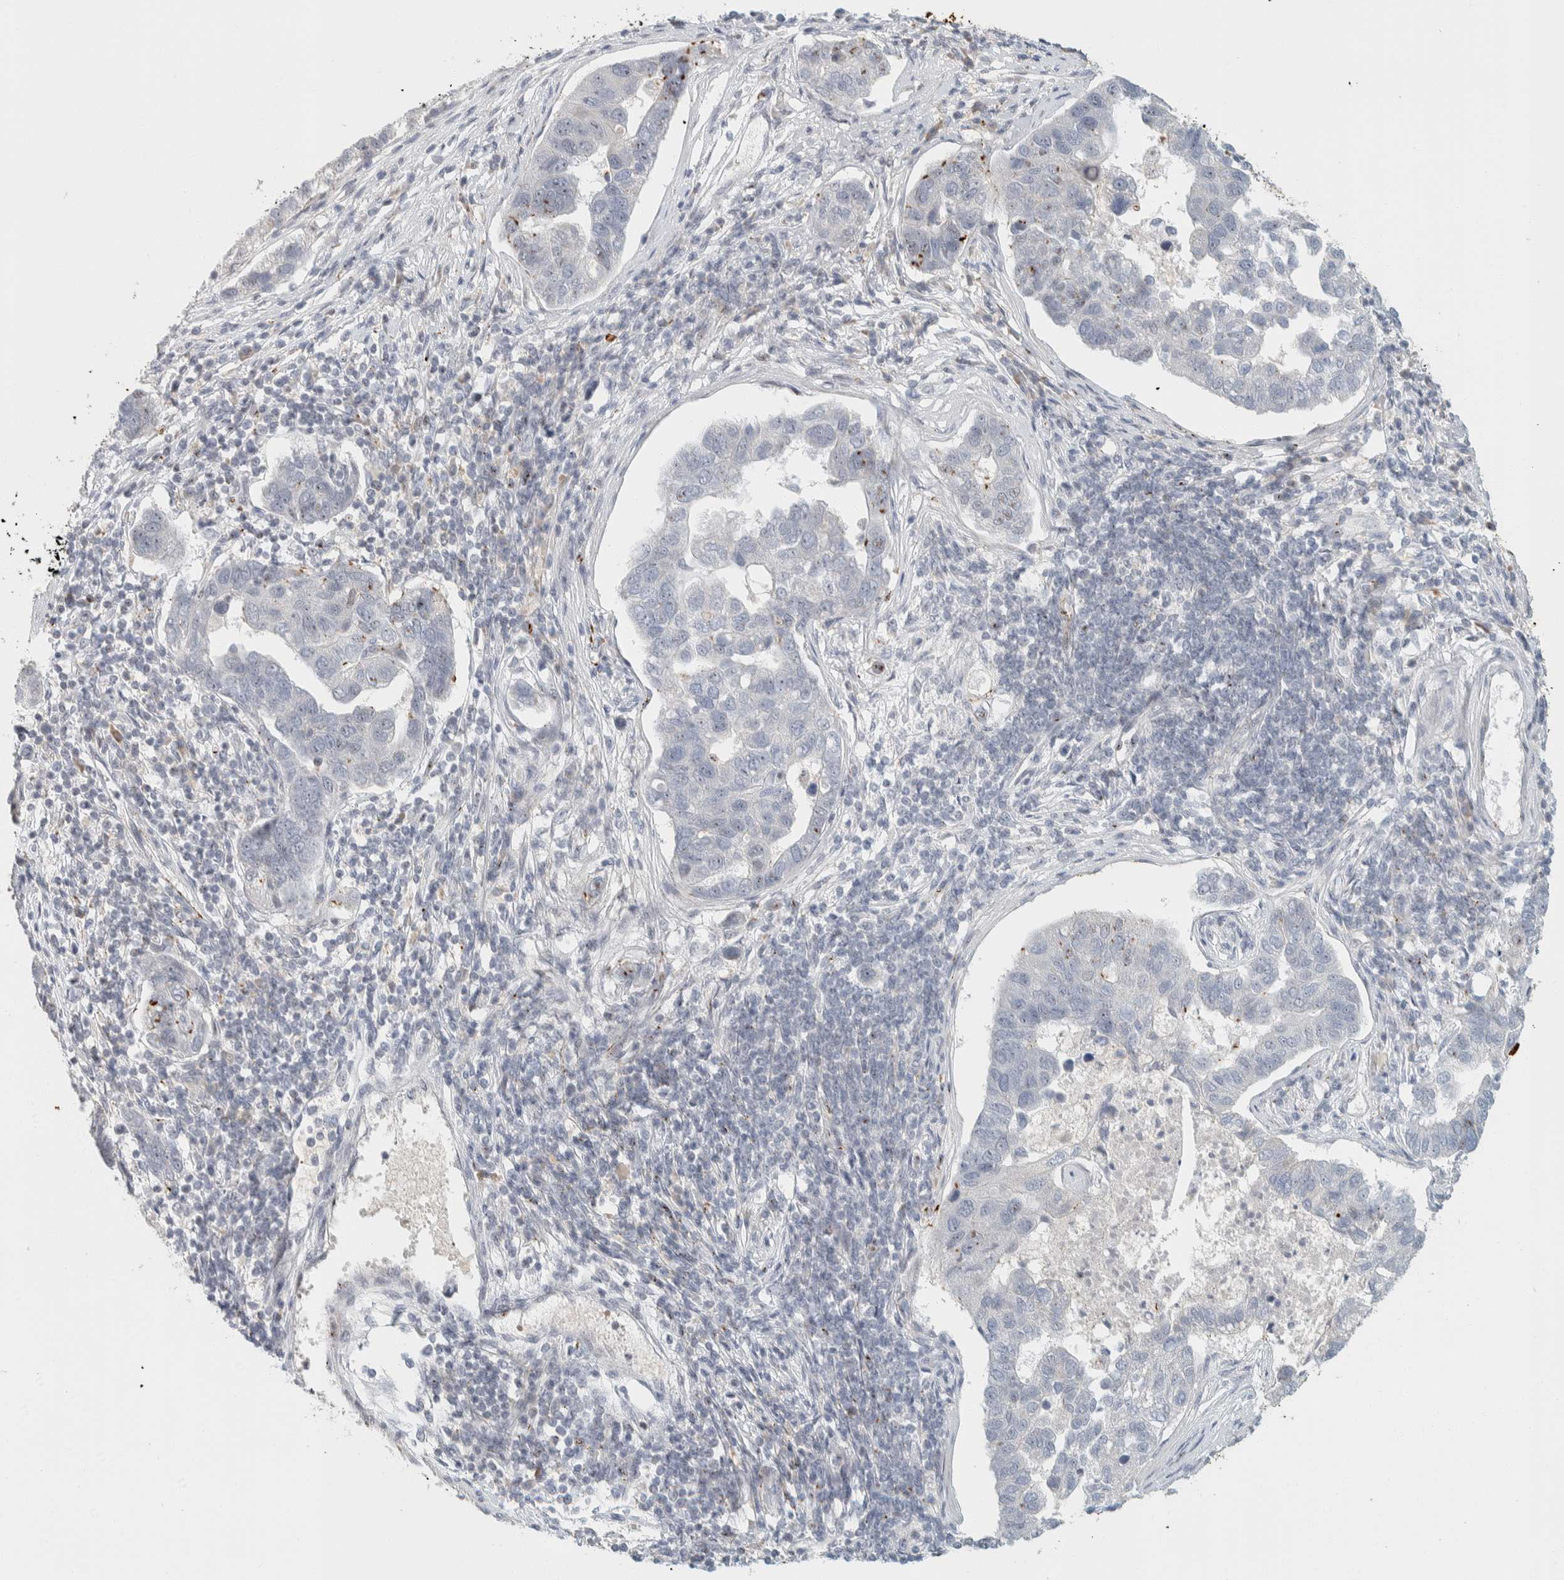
{"staining": {"intensity": "negative", "quantity": "none", "location": "none"}, "tissue": "pancreatic cancer", "cell_type": "Tumor cells", "image_type": "cancer", "snomed": [{"axis": "morphology", "description": "Adenocarcinoma, NOS"}, {"axis": "topography", "description": "Pancreas"}], "caption": "This is a photomicrograph of immunohistochemistry (IHC) staining of adenocarcinoma (pancreatic), which shows no positivity in tumor cells.", "gene": "ZBTB2", "patient": {"sex": "female", "age": 61}}